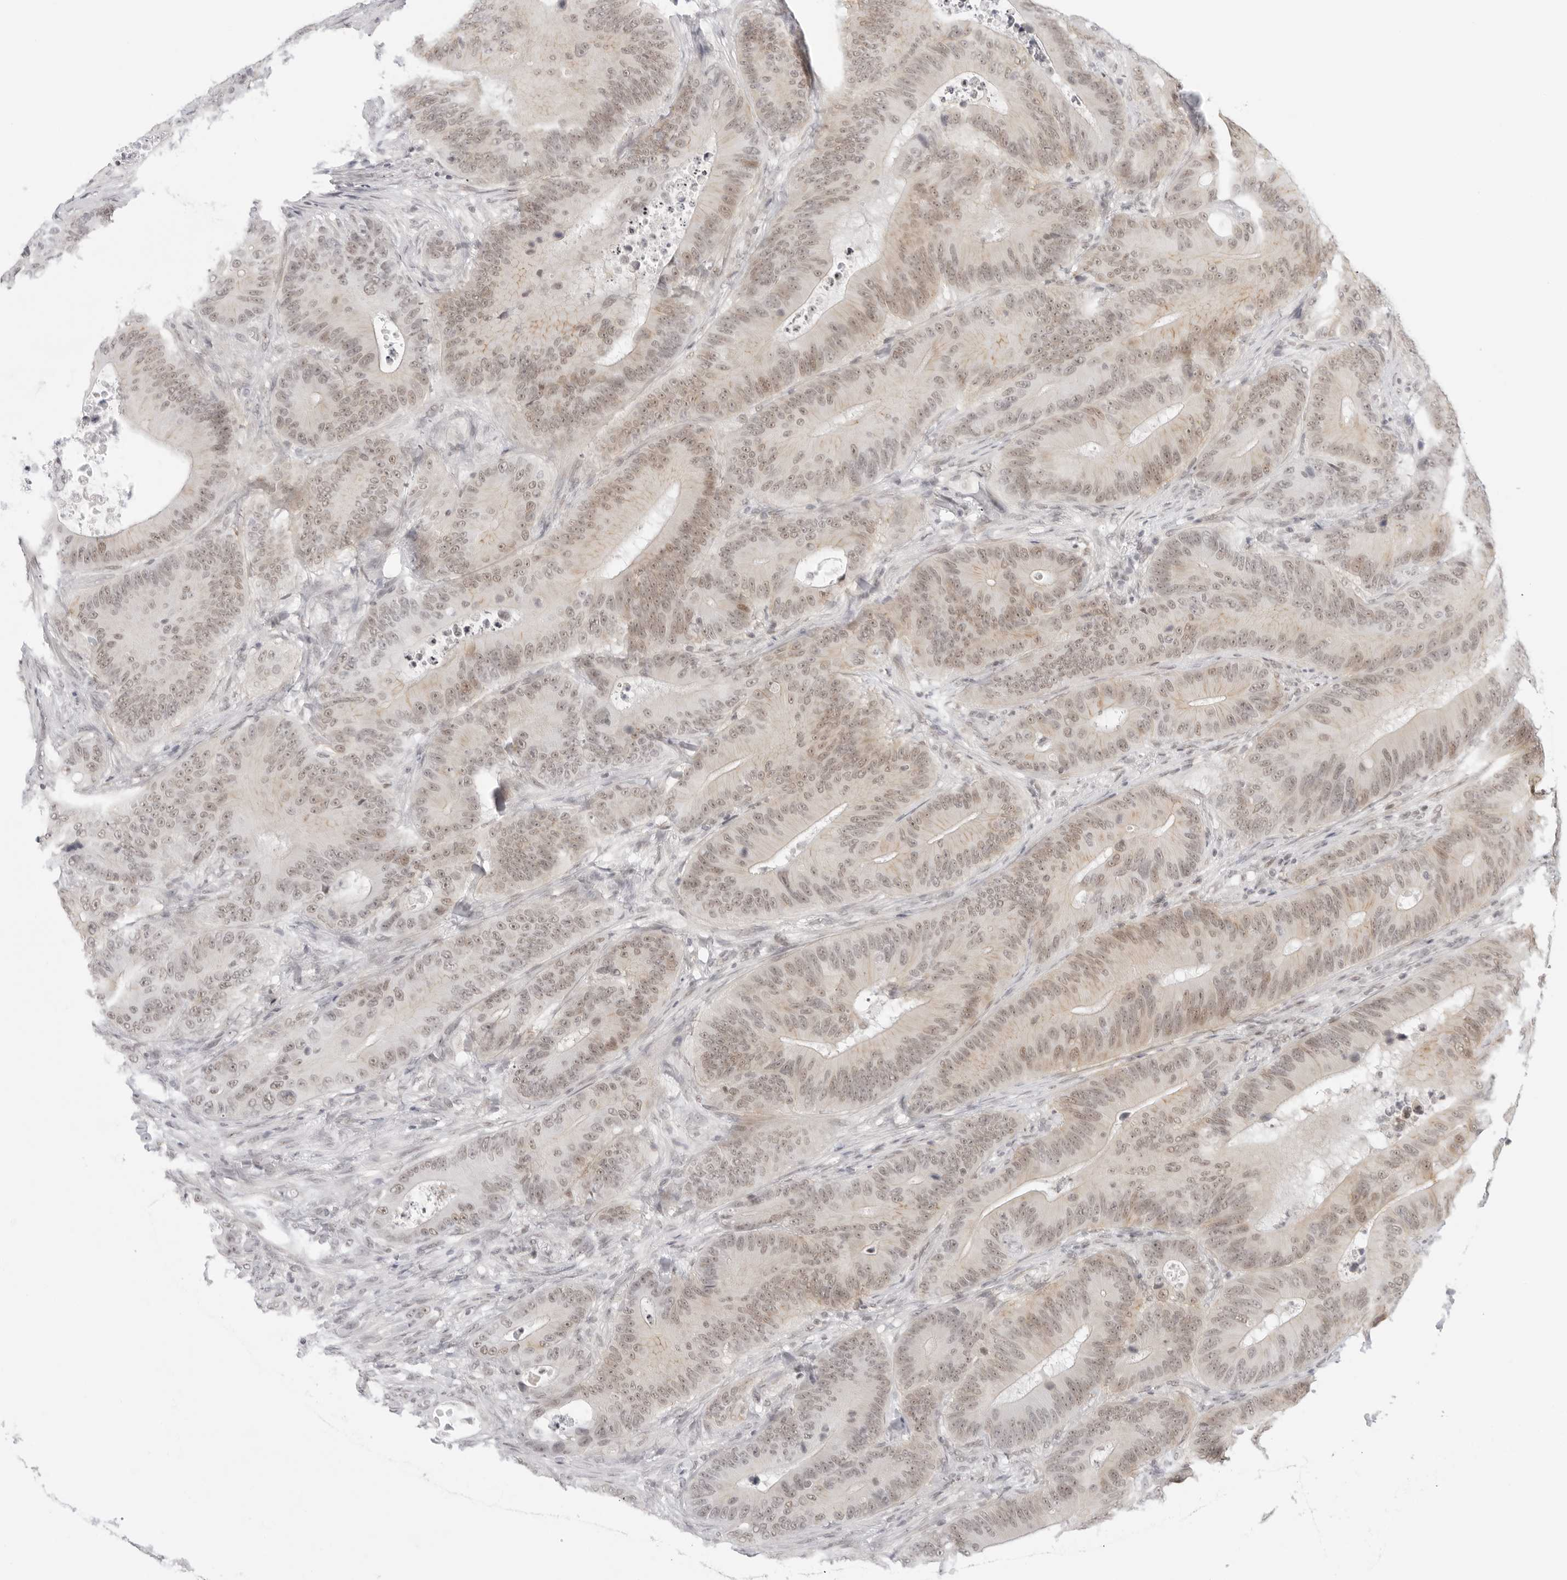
{"staining": {"intensity": "weak", "quantity": ">75%", "location": "cytoplasmic/membranous,nuclear"}, "tissue": "colorectal cancer", "cell_type": "Tumor cells", "image_type": "cancer", "snomed": [{"axis": "morphology", "description": "Adenocarcinoma, NOS"}, {"axis": "topography", "description": "Colon"}], "caption": "This histopathology image demonstrates adenocarcinoma (colorectal) stained with immunohistochemistry (IHC) to label a protein in brown. The cytoplasmic/membranous and nuclear of tumor cells show weak positivity for the protein. Nuclei are counter-stained blue.", "gene": "TCIM", "patient": {"sex": "male", "age": 83}}